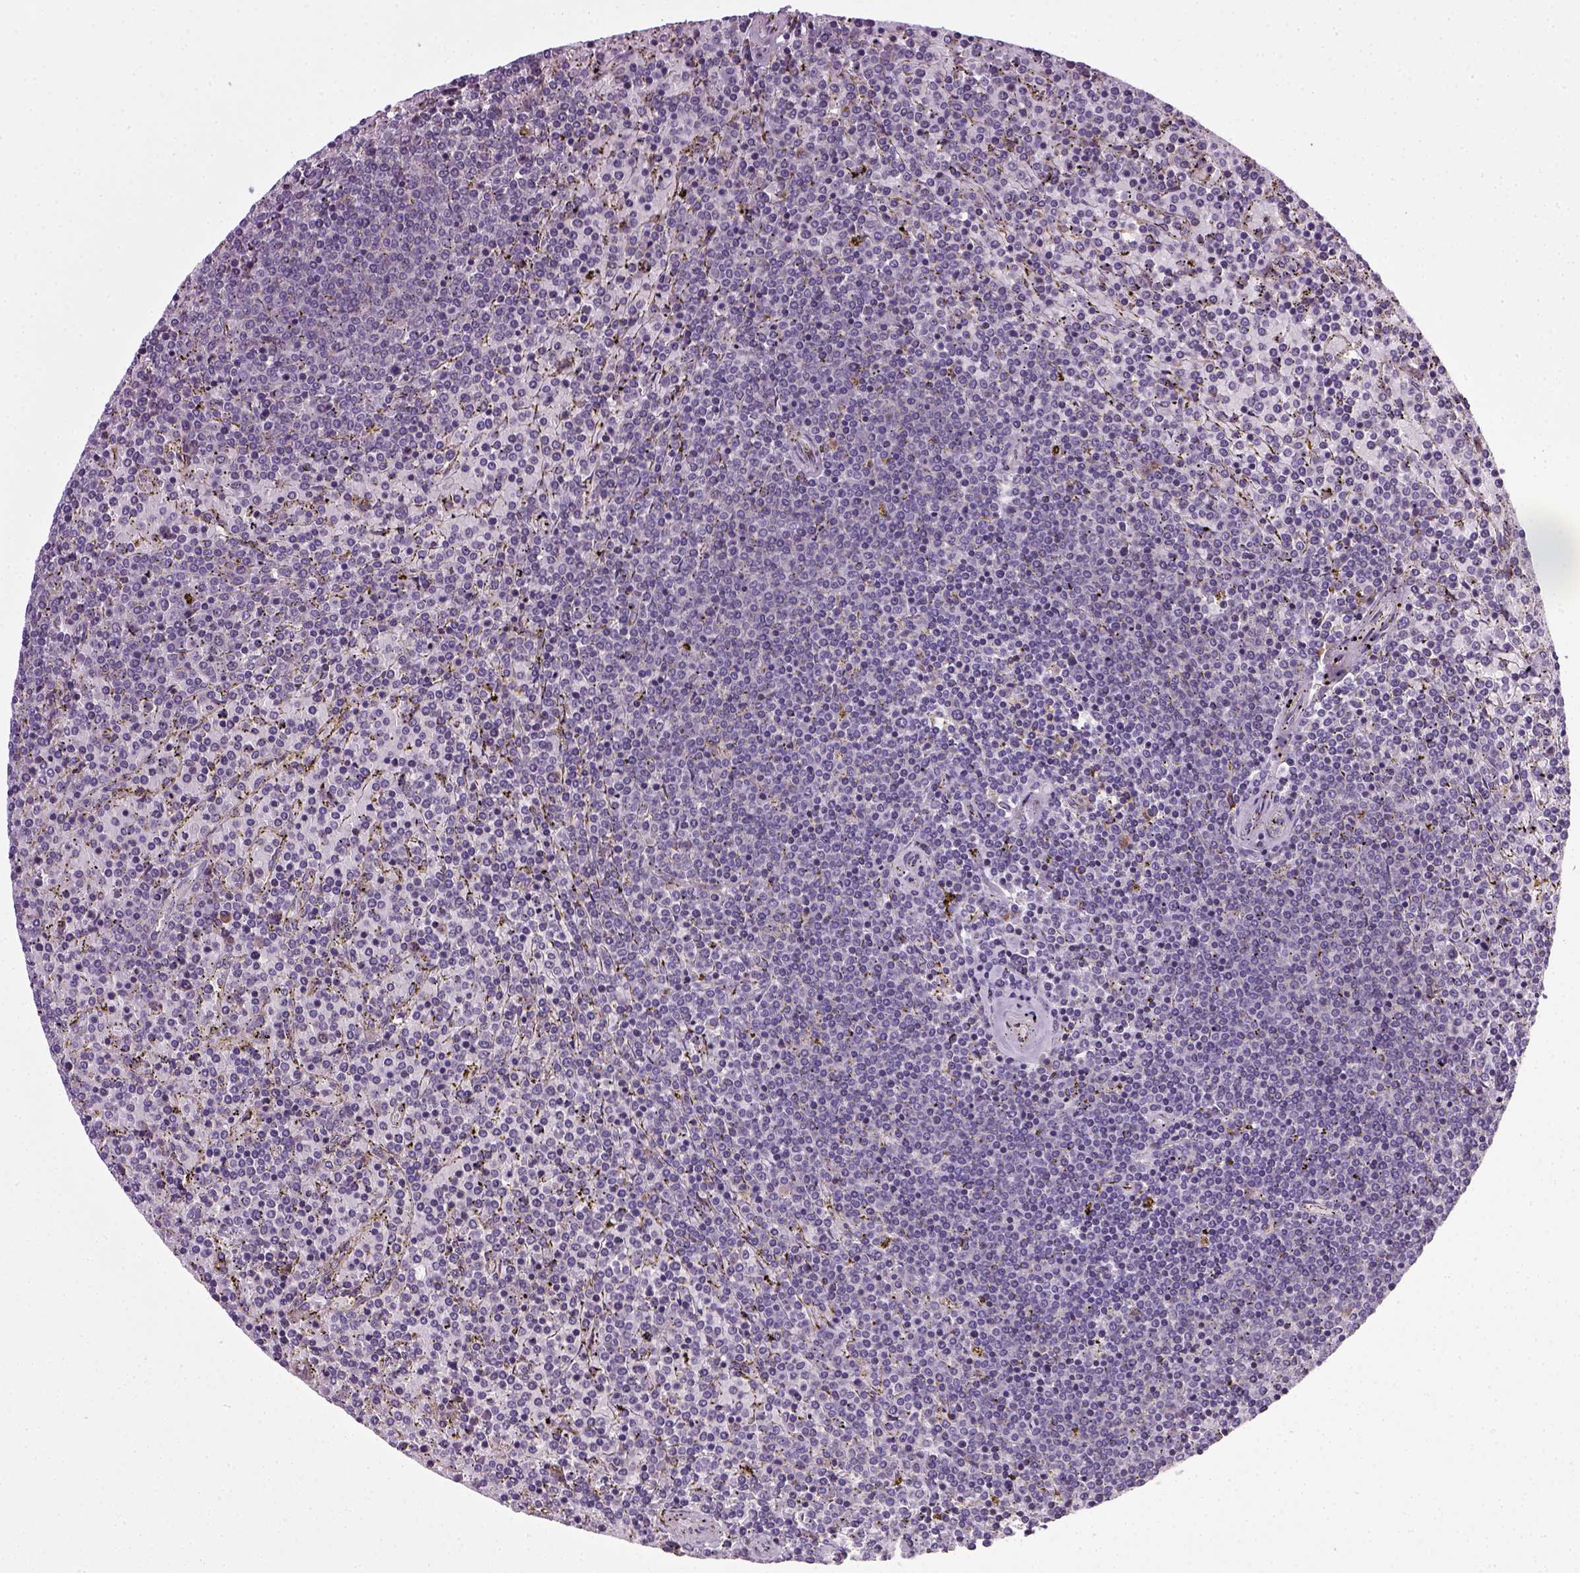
{"staining": {"intensity": "negative", "quantity": "none", "location": "none"}, "tissue": "lymphoma", "cell_type": "Tumor cells", "image_type": "cancer", "snomed": [{"axis": "morphology", "description": "Malignant lymphoma, non-Hodgkin's type, Low grade"}, {"axis": "topography", "description": "Spleen"}], "caption": "The micrograph demonstrates no significant expression in tumor cells of lymphoma.", "gene": "TPRG1", "patient": {"sex": "female", "age": 77}}